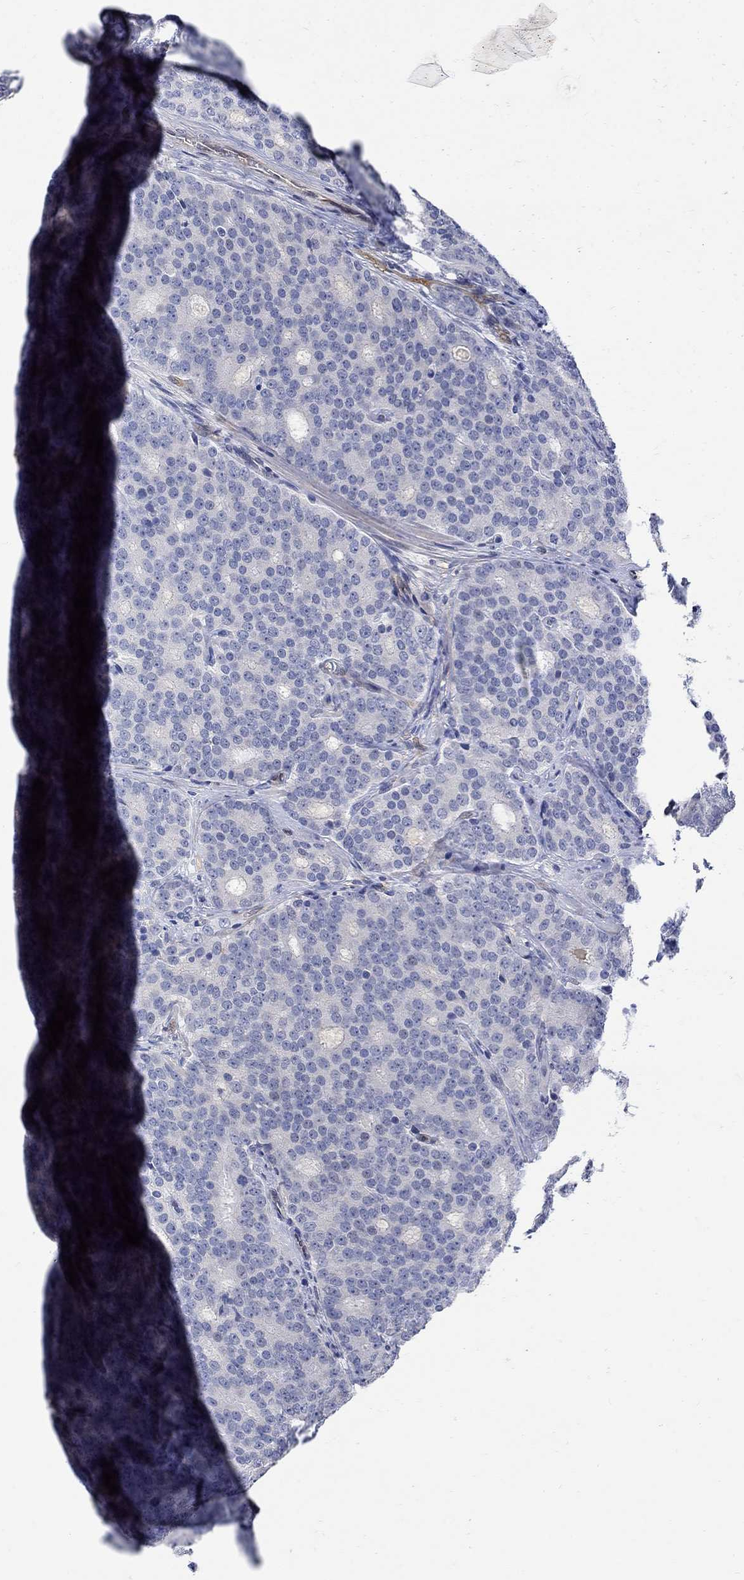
{"staining": {"intensity": "negative", "quantity": "none", "location": "none"}, "tissue": "prostate cancer", "cell_type": "Tumor cells", "image_type": "cancer", "snomed": [{"axis": "morphology", "description": "Adenocarcinoma, NOS"}, {"axis": "topography", "description": "Prostate"}], "caption": "Image shows no significant protein expression in tumor cells of adenocarcinoma (prostate).", "gene": "TGM2", "patient": {"sex": "male", "age": 71}}